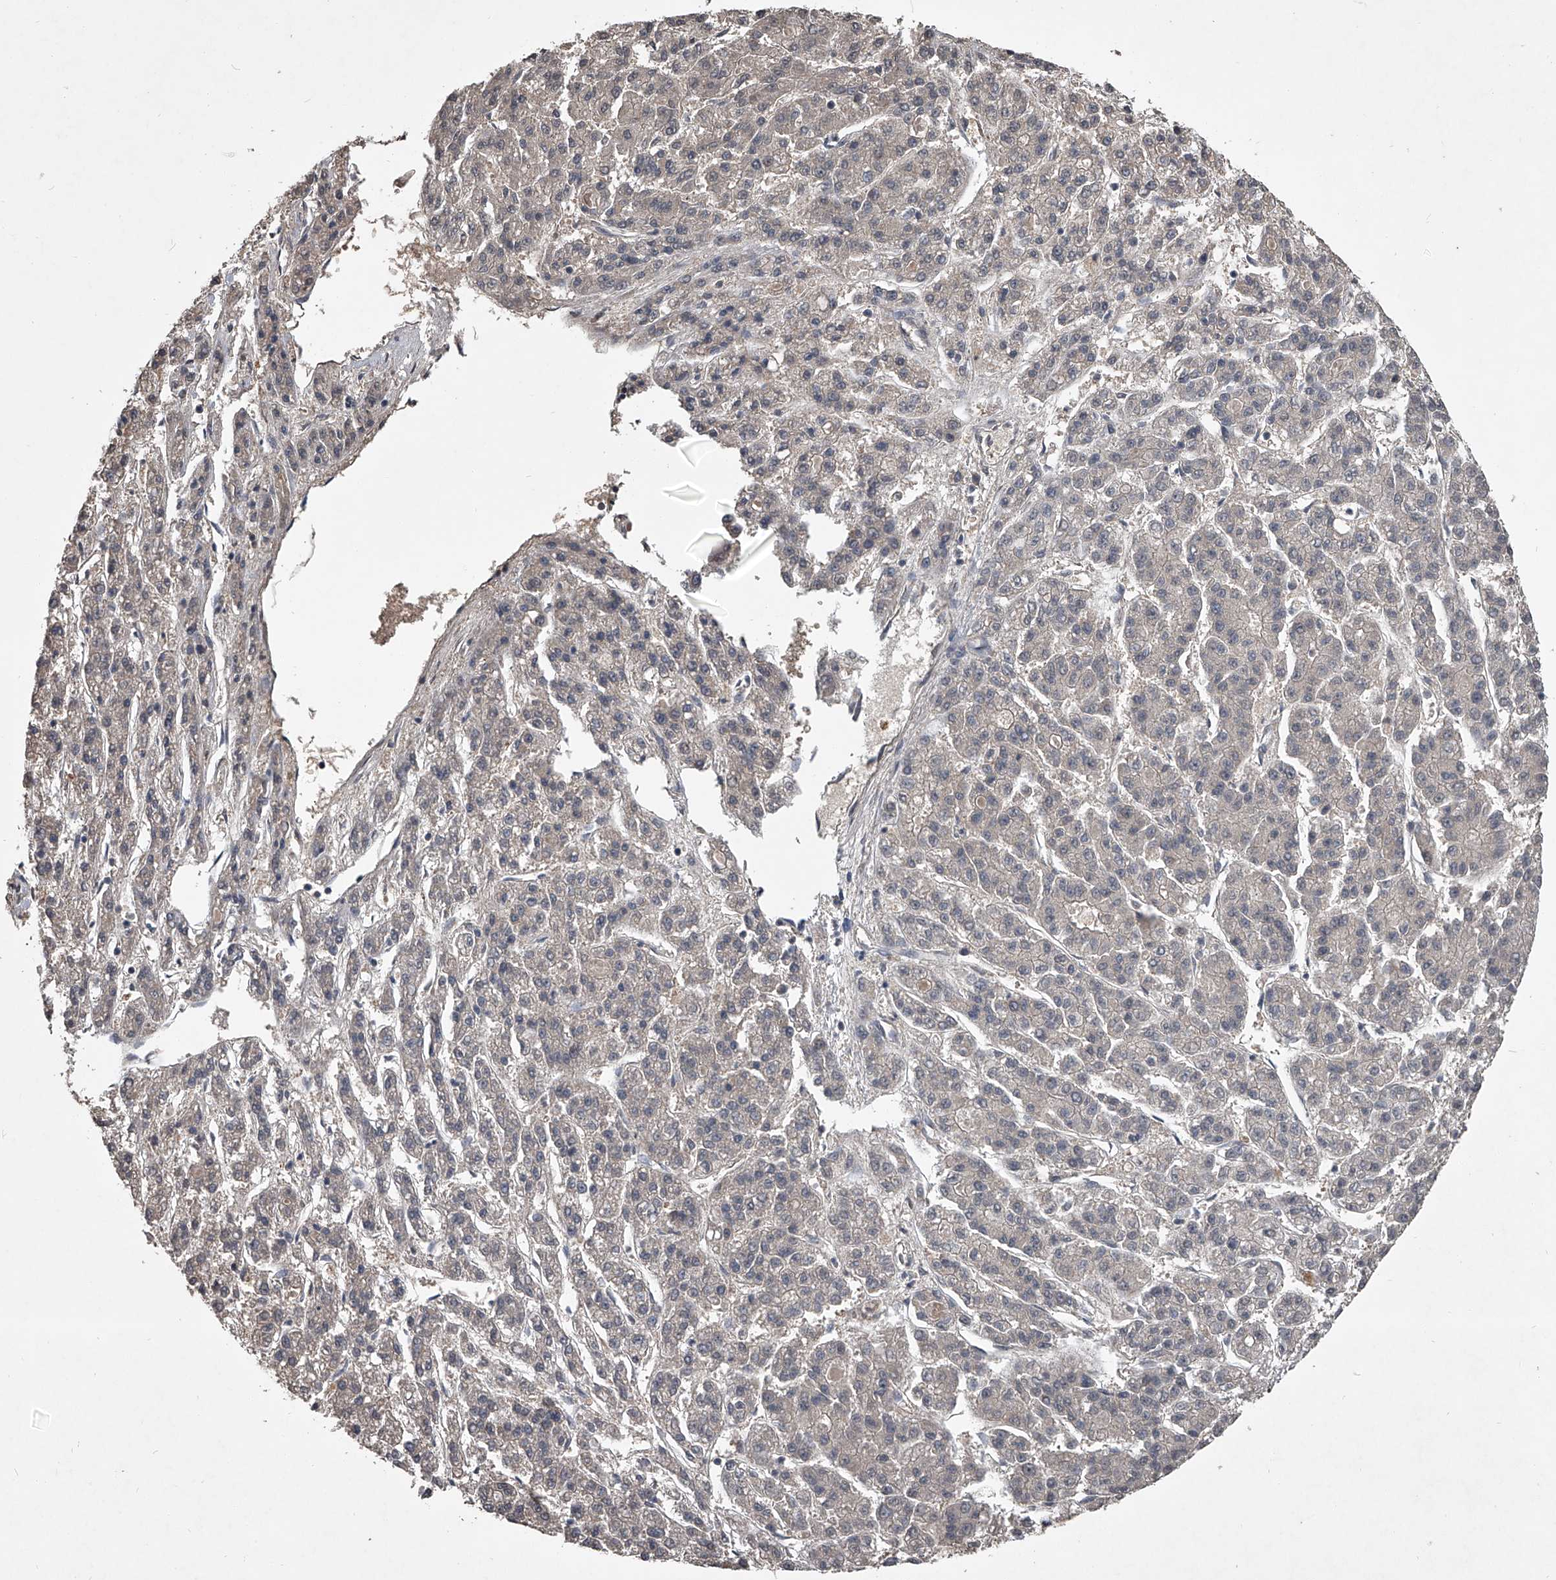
{"staining": {"intensity": "weak", "quantity": "25%-75%", "location": "cytoplasmic/membranous"}, "tissue": "liver cancer", "cell_type": "Tumor cells", "image_type": "cancer", "snomed": [{"axis": "morphology", "description": "Carcinoma, Hepatocellular, NOS"}, {"axis": "topography", "description": "Liver"}], "caption": "A high-resolution micrograph shows IHC staining of liver cancer (hepatocellular carcinoma), which exhibits weak cytoplasmic/membranous expression in approximately 25%-75% of tumor cells.", "gene": "TSNAX", "patient": {"sex": "male", "age": 70}}